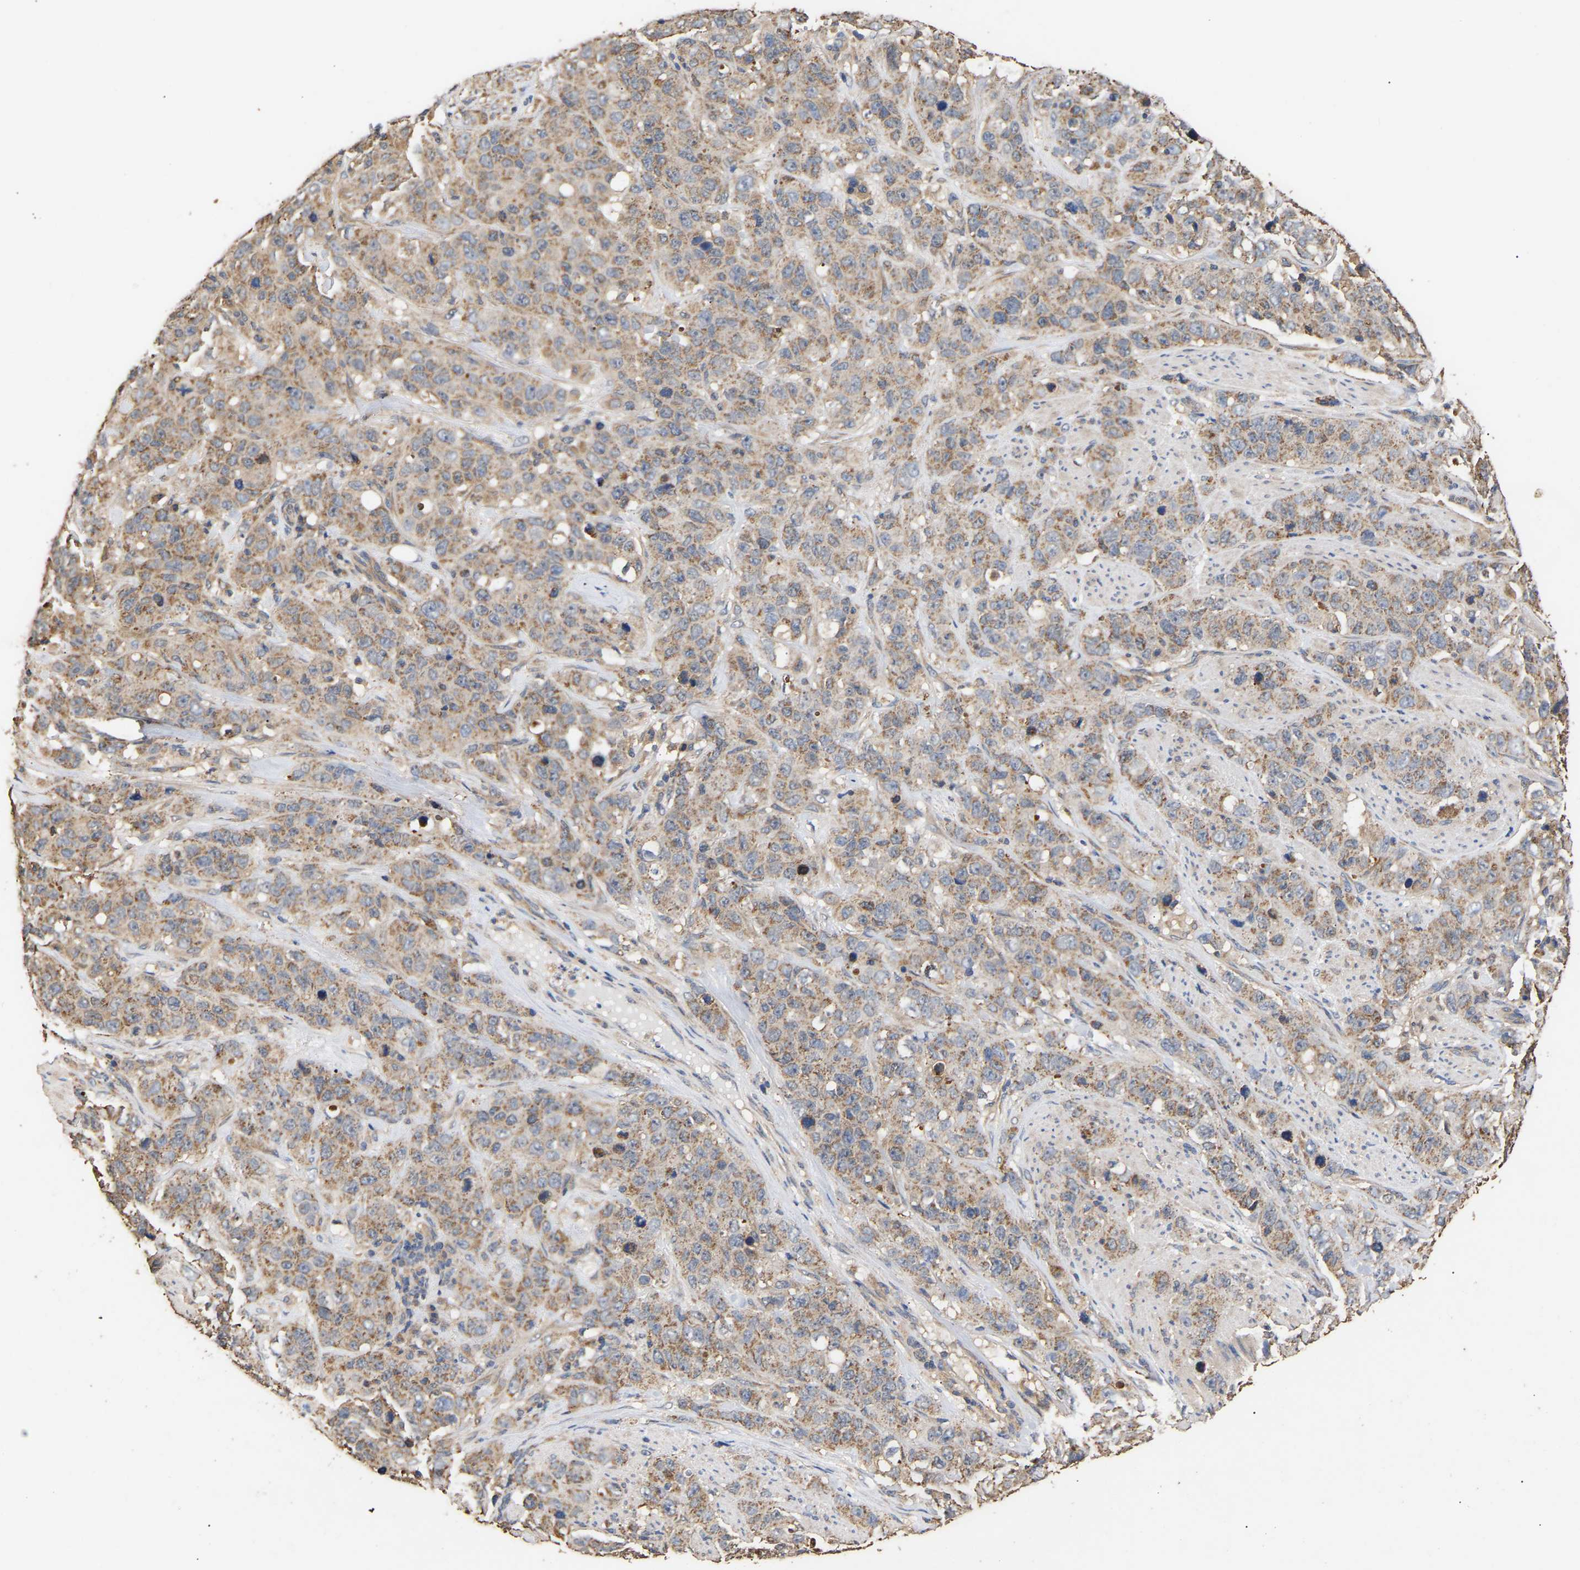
{"staining": {"intensity": "moderate", "quantity": ">75%", "location": "cytoplasmic/membranous"}, "tissue": "stomach cancer", "cell_type": "Tumor cells", "image_type": "cancer", "snomed": [{"axis": "morphology", "description": "Adenocarcinoma, NOS"}, {"axis": "topography", "description": "Stomach"}], "caption": "Immunohistochemistry (IHC) of adenocarcinoma (stomach) demonstrates medium levels of moderate cytoplasmic/membranous staining in about >75% of tumor cells.", "gene": "ZNF26", "patient": {"sex": "male", "age": 48}}